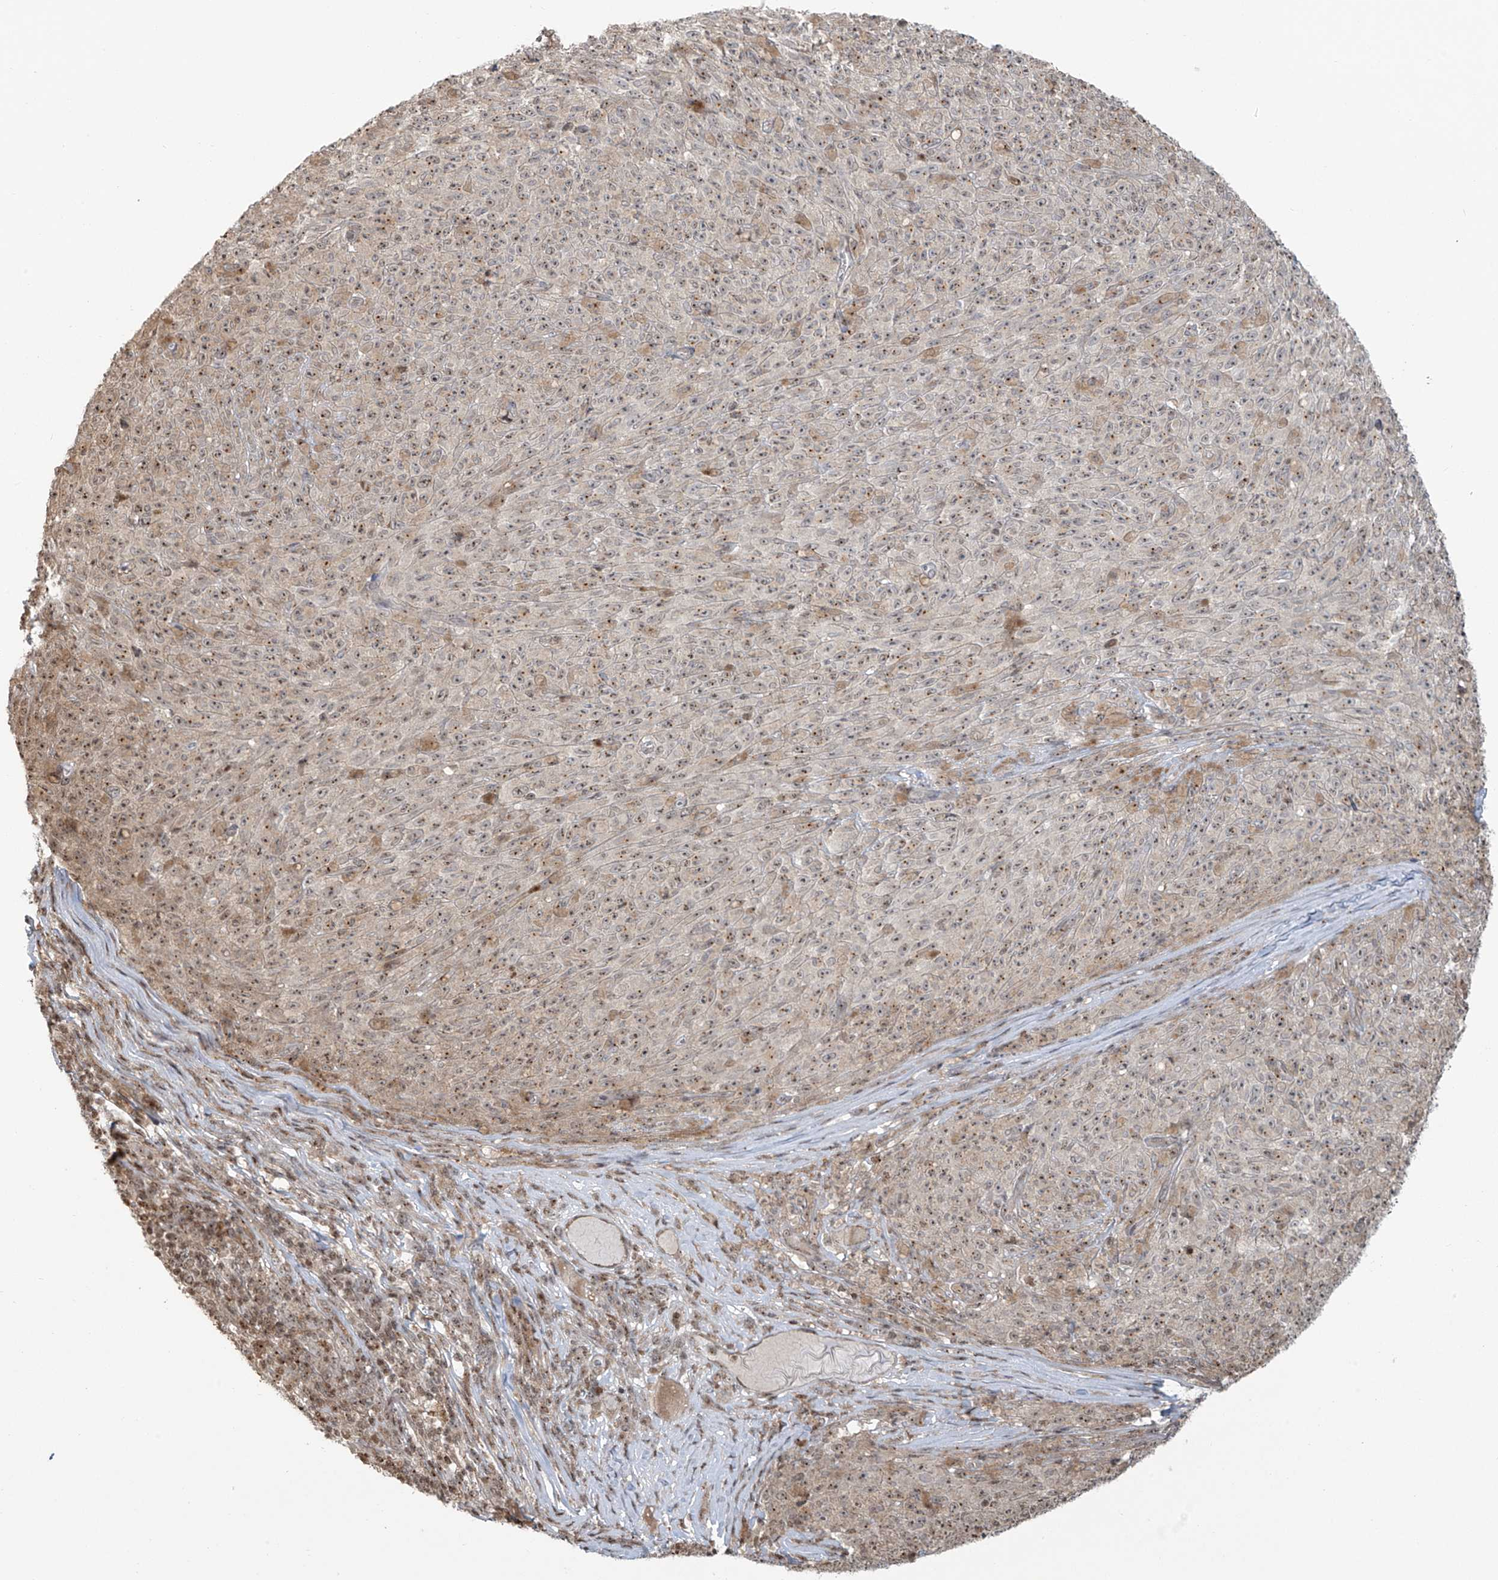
{"staining": {"intensity": "moderate", "quantity": "25%-75%", "location": "nuclear"}, "tissue": "melanoma", "cell_type": "Tumor cells", "image_type": "cancer", "snomed": [{"axis": "morphology", "description": "Malignant melanoma, NOS"}, {"axis": "topography", "description": "Skin"}], "caption": "Immunohistochemistry staining of malignant melanoma, which demonstrates medium levels of moderate nuclear expression in approximately 25%-75% of tumor cells indicating moderate nuclear protein positivity. The staining was performed using DAB (3,3'-diaminobenzidine) (brown) for protein detection and nuclei were counterstained in hematoxylin (blue).", "gene": "VMP1", "patient": {"sex": "female", "age": 82}}